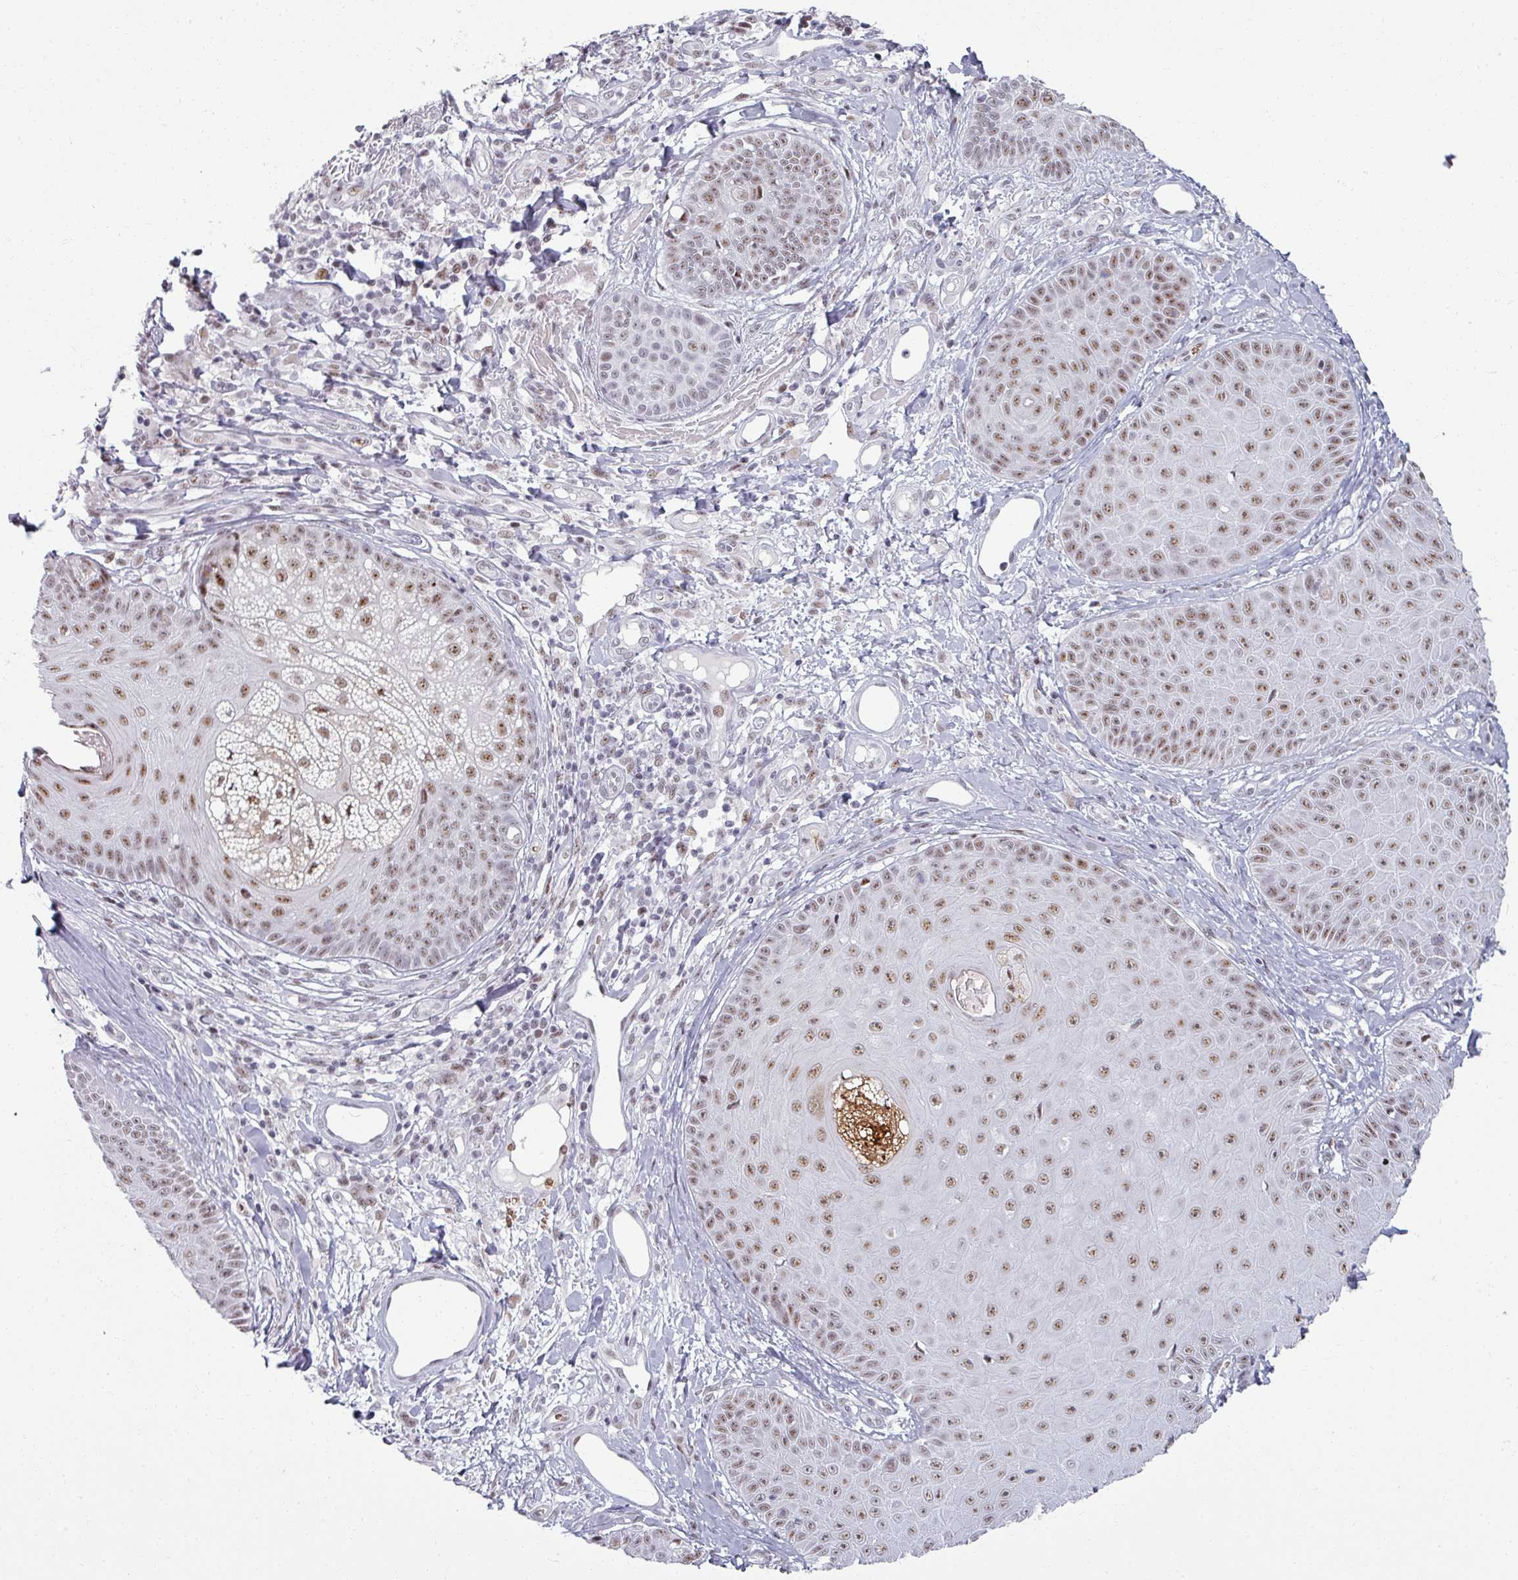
{"staining": {"intensity": "moderate", "quantity": ">75%", "location": "nuclear"}, "tissue": "skin cancer", "cell_type": "Tumor cells", "image_type": "cancer", "snomed": [{"axis": "morphology", "description": "Squamous cell carcinoma, NOS"}, {"axis": "topography", "description": "Skin"}], "caption": "Immunohistochemistry (IHC) (DAB (3,3'-diaminobenzidine)) staining of skin cancer demonstrates moderate nuclear protein expression in about >75% of tumor cells.", "gene": "NCOR1", "patient": {"sex": "male", "age": 86}}